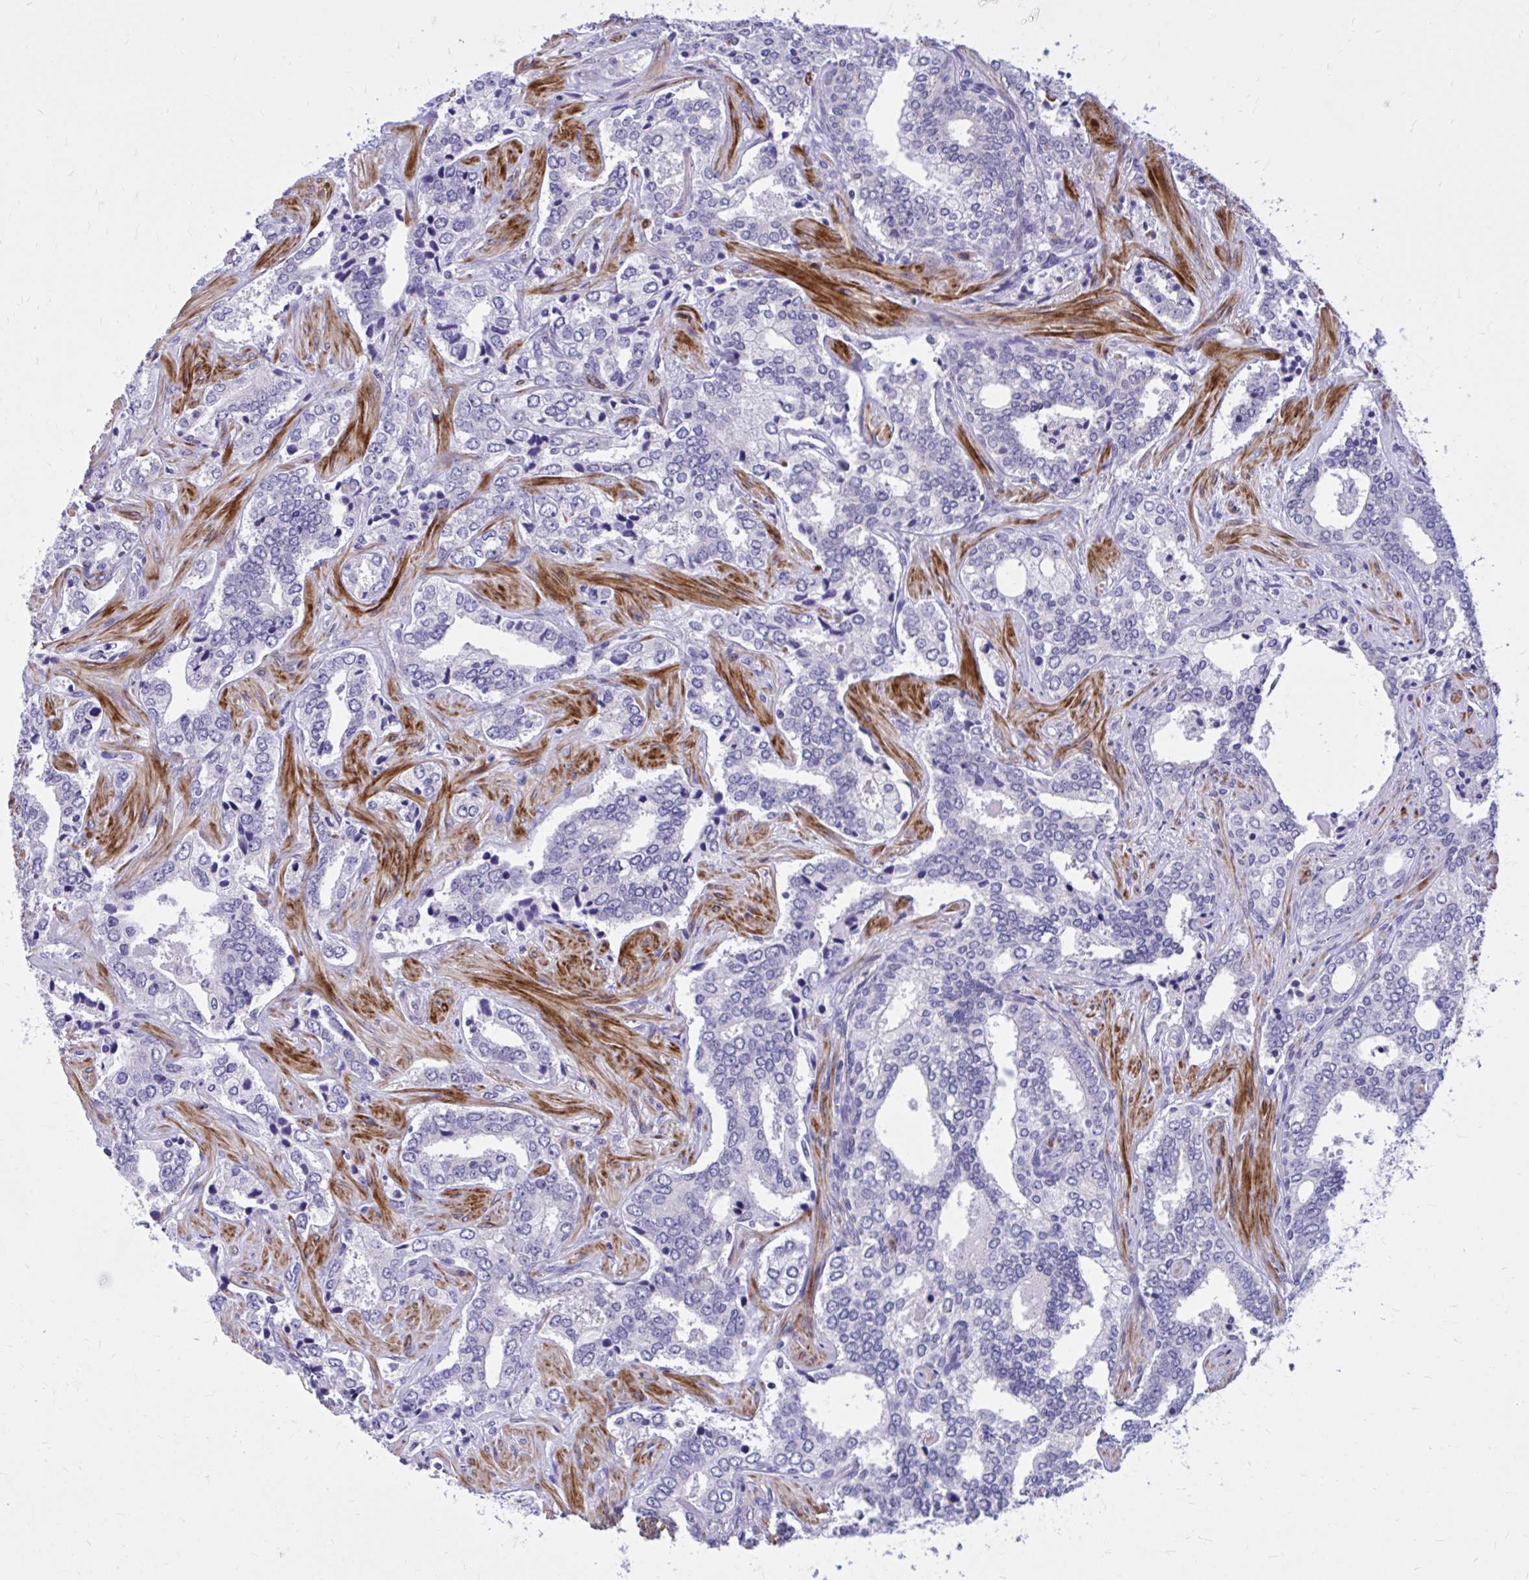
{"staining": {"intensity": "negative", "quantity": "none", "location": "none"}, "tissue": "prostate cancer", "cell_type": "Tumor cells", "image_type": "cancer", "snomed": [{"axis": "morphology", "description": "Adenocarcinoma, High grade"}, {"axis": "topography", "description": "Prostate"}], "caption": "This is an immunohistochemistry micrograph of human adenocarcinoma (high-grade) (prostate). There is no positivity in tumor cells.", "gene": "ZBTB25", "patient": {"sex": "male", "age": 60}}